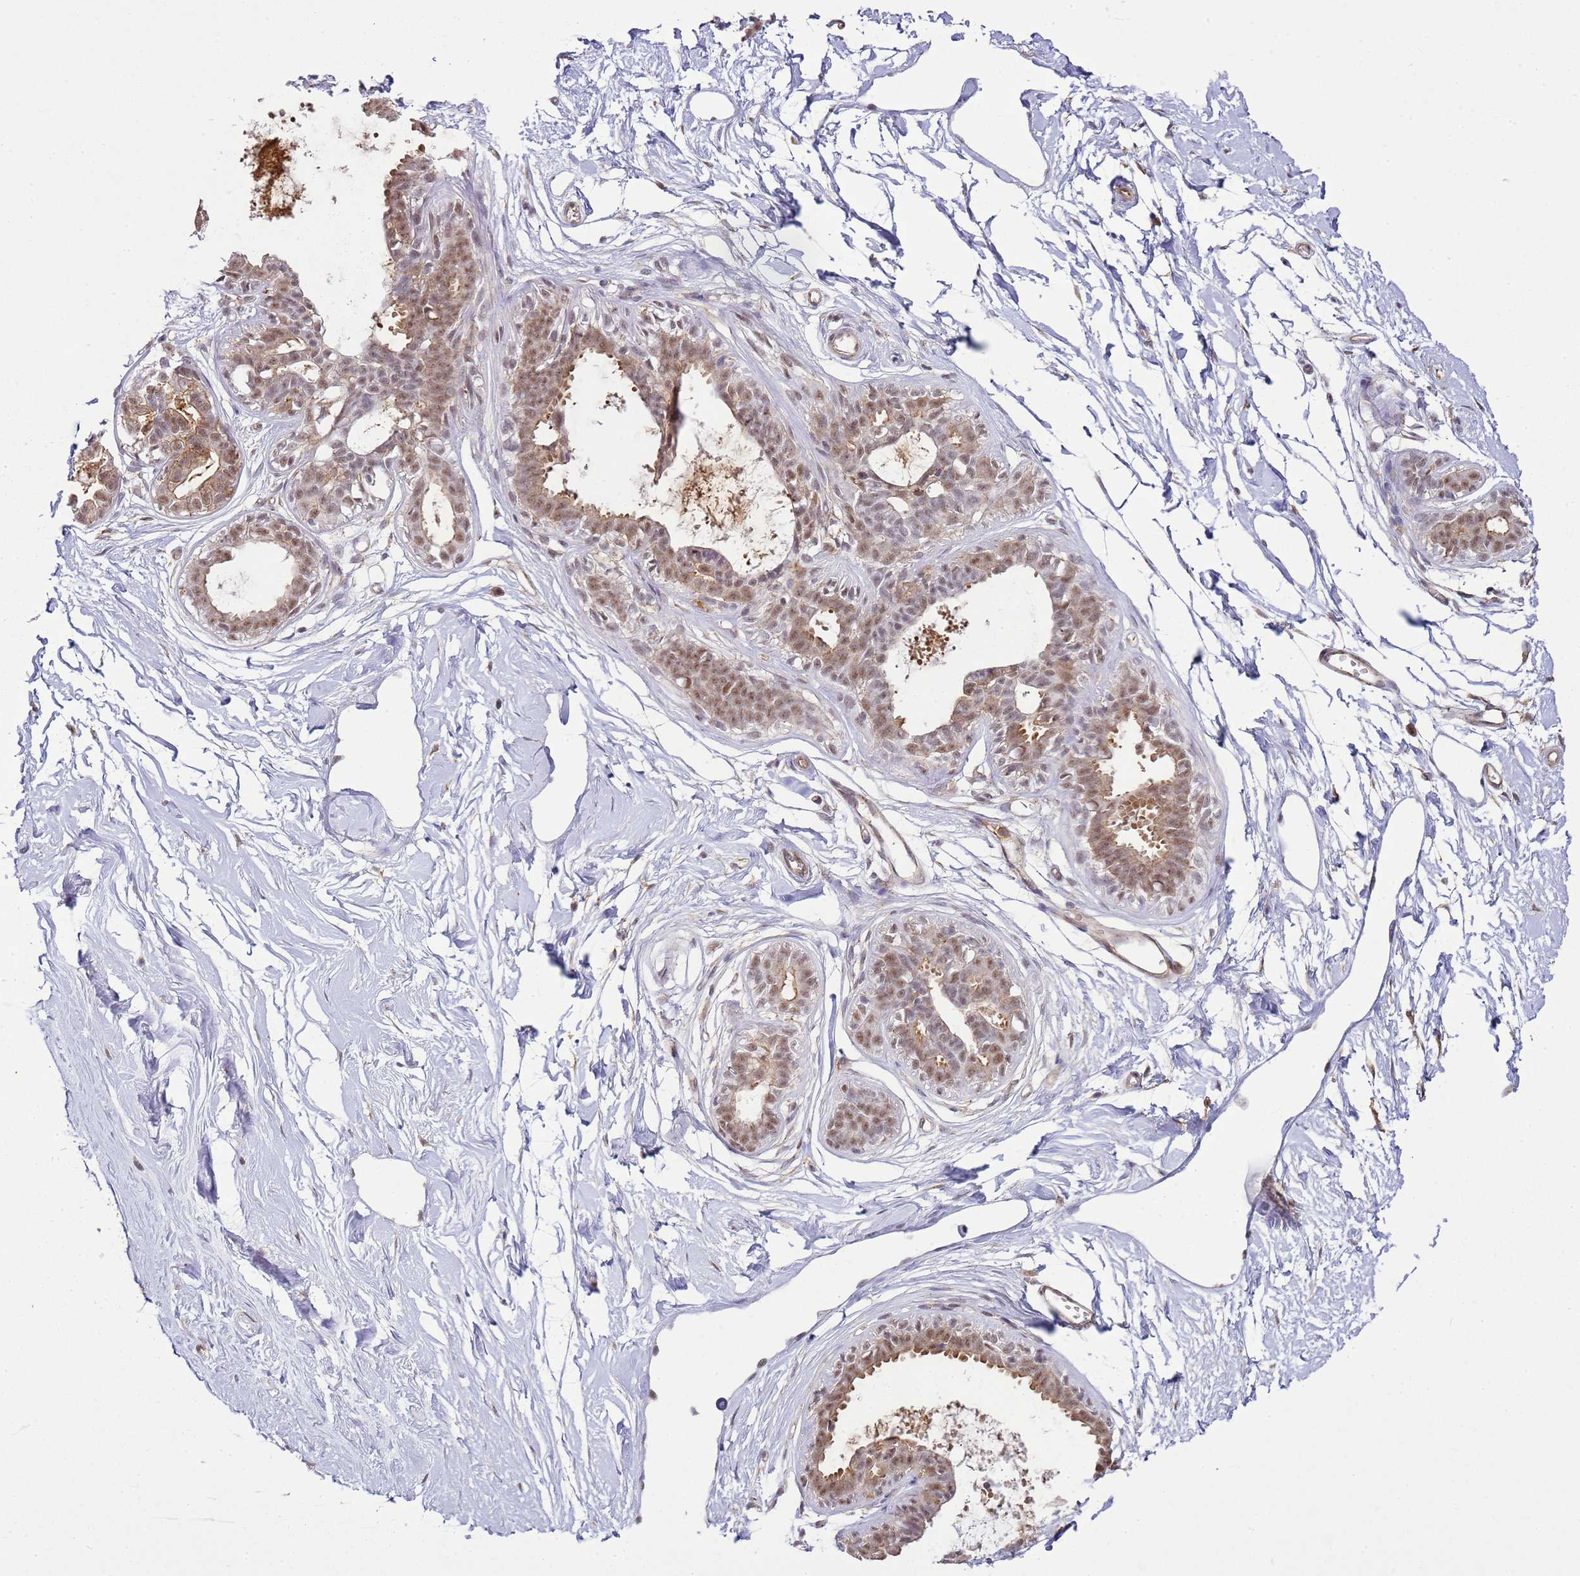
{"staining": {"intensity": "moderate", "quantity": ">75%", "location": "cytoplasmic/membranous,nuclear"}, "tissue": "breast", "cell_type": "Glandular cells", "image_type": "normal", "snomed": [{"axis": "morphology", "description": "Normal tissue, NOS"}, {"axis": "topography", "description": "Breast"}], "caption": "A brown stain labels moderate cytoplasmic/membranous,nuclear positivity of a protein in glandular cells of benign human breast. (IHC, brightfield microscopy, high magnification).", "gene": "GABRE", "patient": {"sex": "female", "age": 45}}